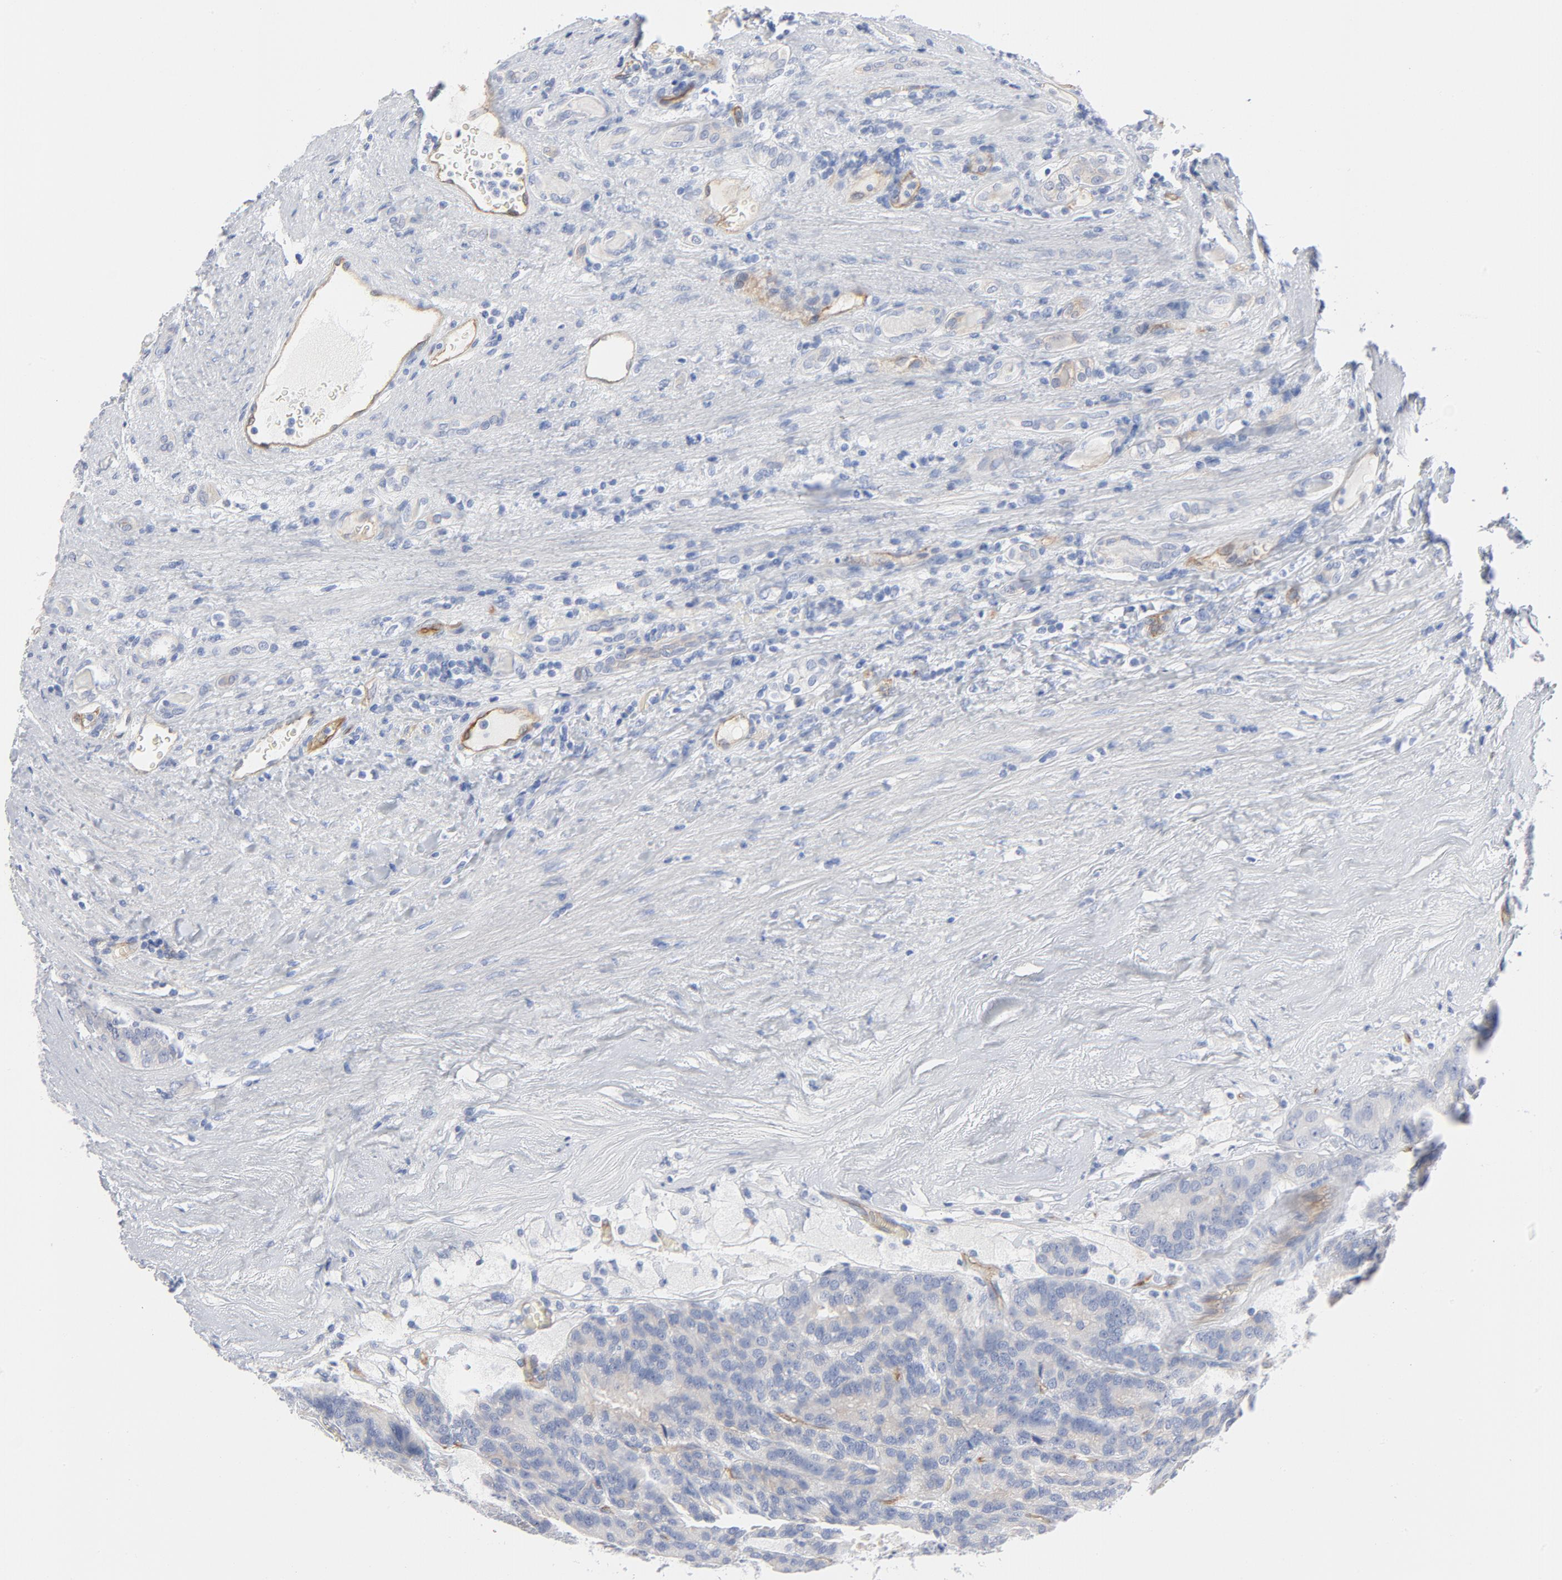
{"staining": {"intensity": "weak", "quantity": "<25%", "location": "cytoplasmic/membranous"}, "tissue": "renal cancer", "cell_type": "Tumor cells", "image_type": "cancer", "snomed": [{"axis": "morphology", "description": "Adenocarcinoma, NOS"}, {"axis": "topography", "description": "Kidney"}], "caption": "Renal adenocarcinoma stained for a protein using immunohistochemistry shows no staining tumor cells.", "gene": "SHANK3", "patient": {"sex": "male", "age": 46}}